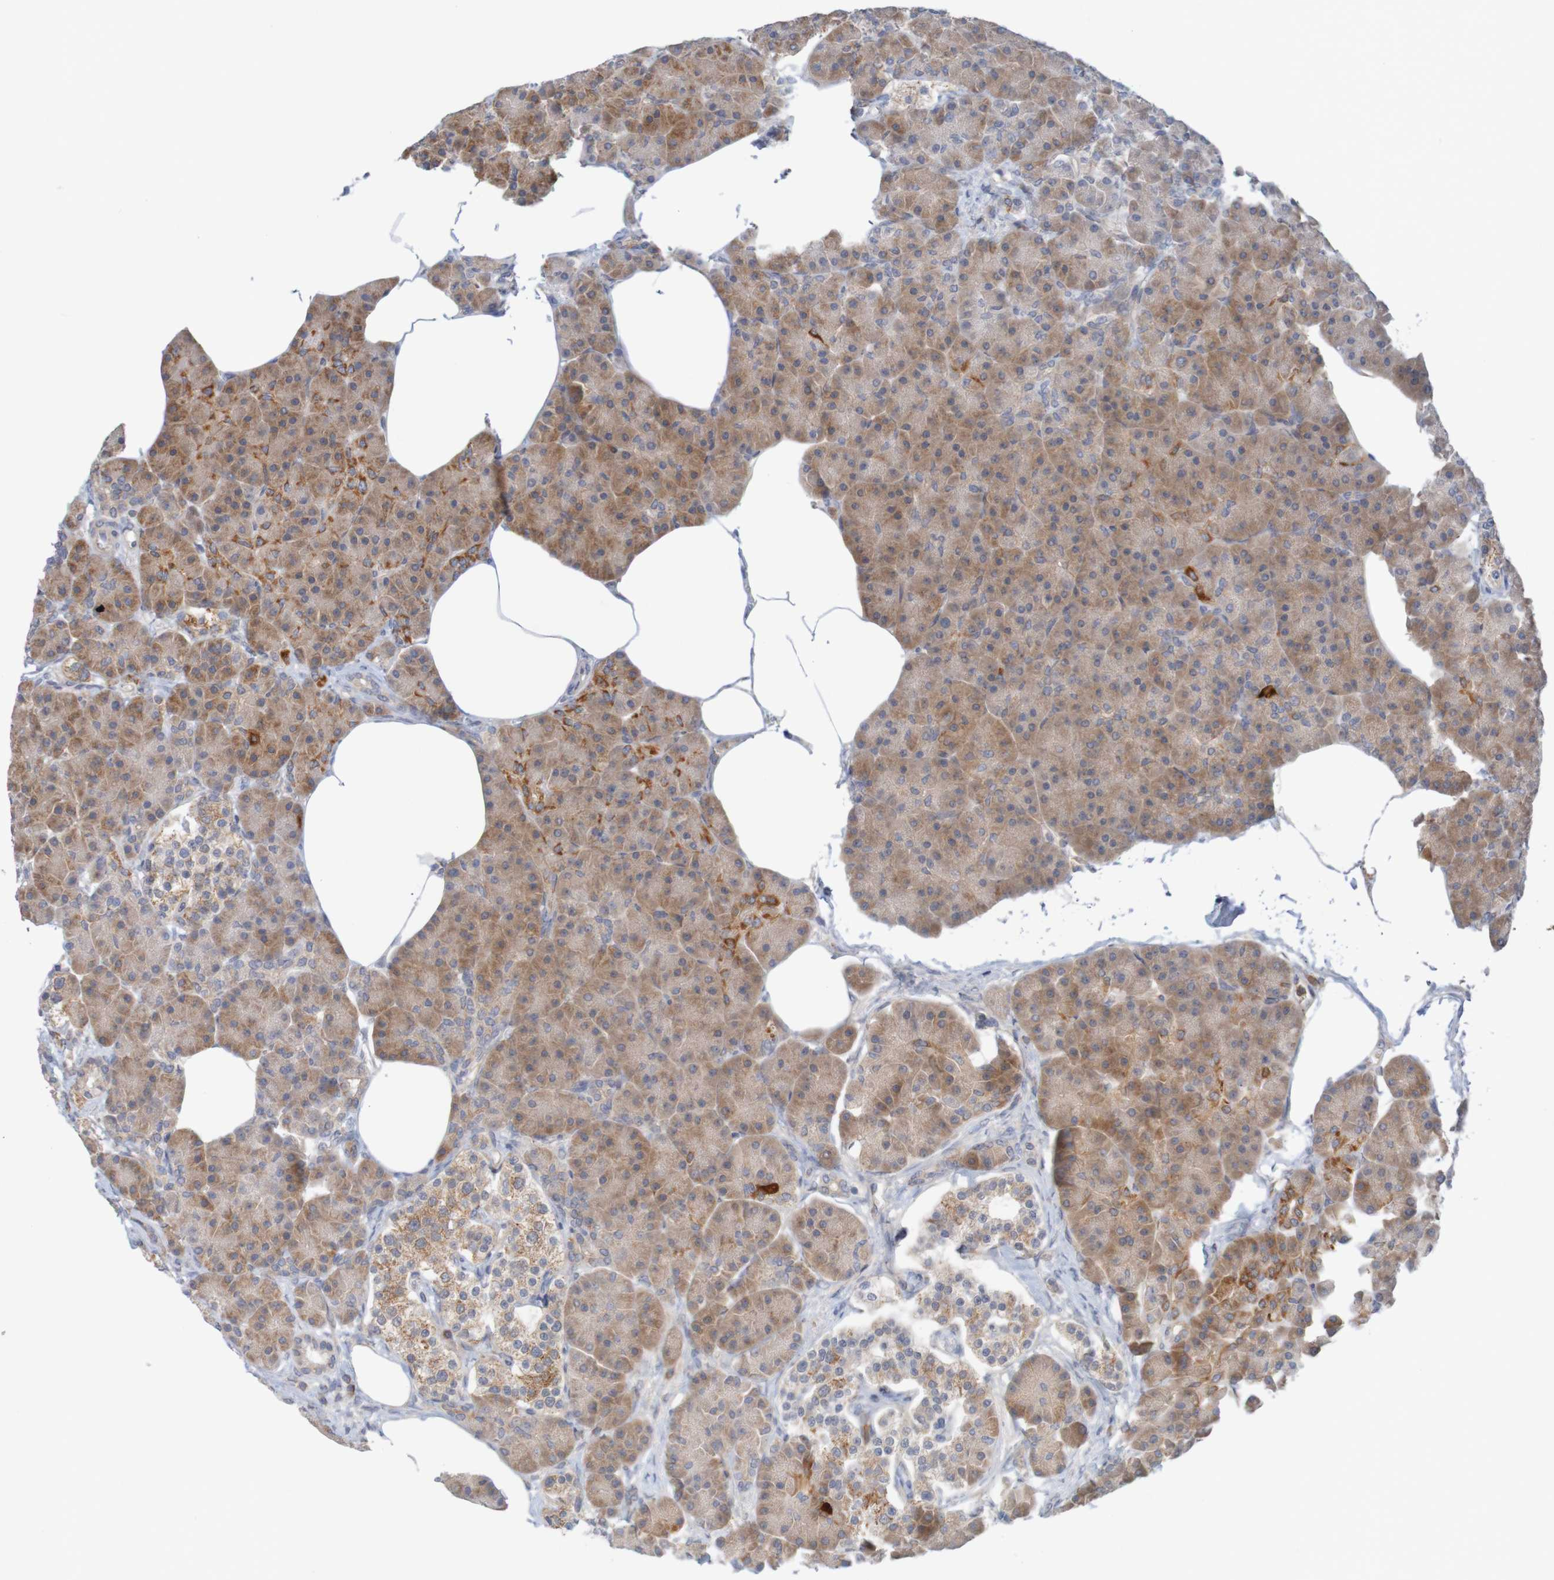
{"staining": {"intensity": "moderate", "quantity": ">75%", "location": "cytoplasmic/membranous"}, "tissue": "pancreas", "cell_type": "Exocrine glandular cells", "image_type": "normal", "snomed": [{"axis": "morphology", "description": "Normal tissue, NOS"}, {"axis": "topography", "description": "Pancreas"}], "caption": "Normal pancreas displays moderate cytoplasmic/membranous staining in approximately >75% of exocrine glandular cells (DAB (3,3'-diaminobenzidine) = brown stain, brightfield microscopy at high magnification)..", "gene": "NAV2", "patient": {"sex": "female", "age": 70}}